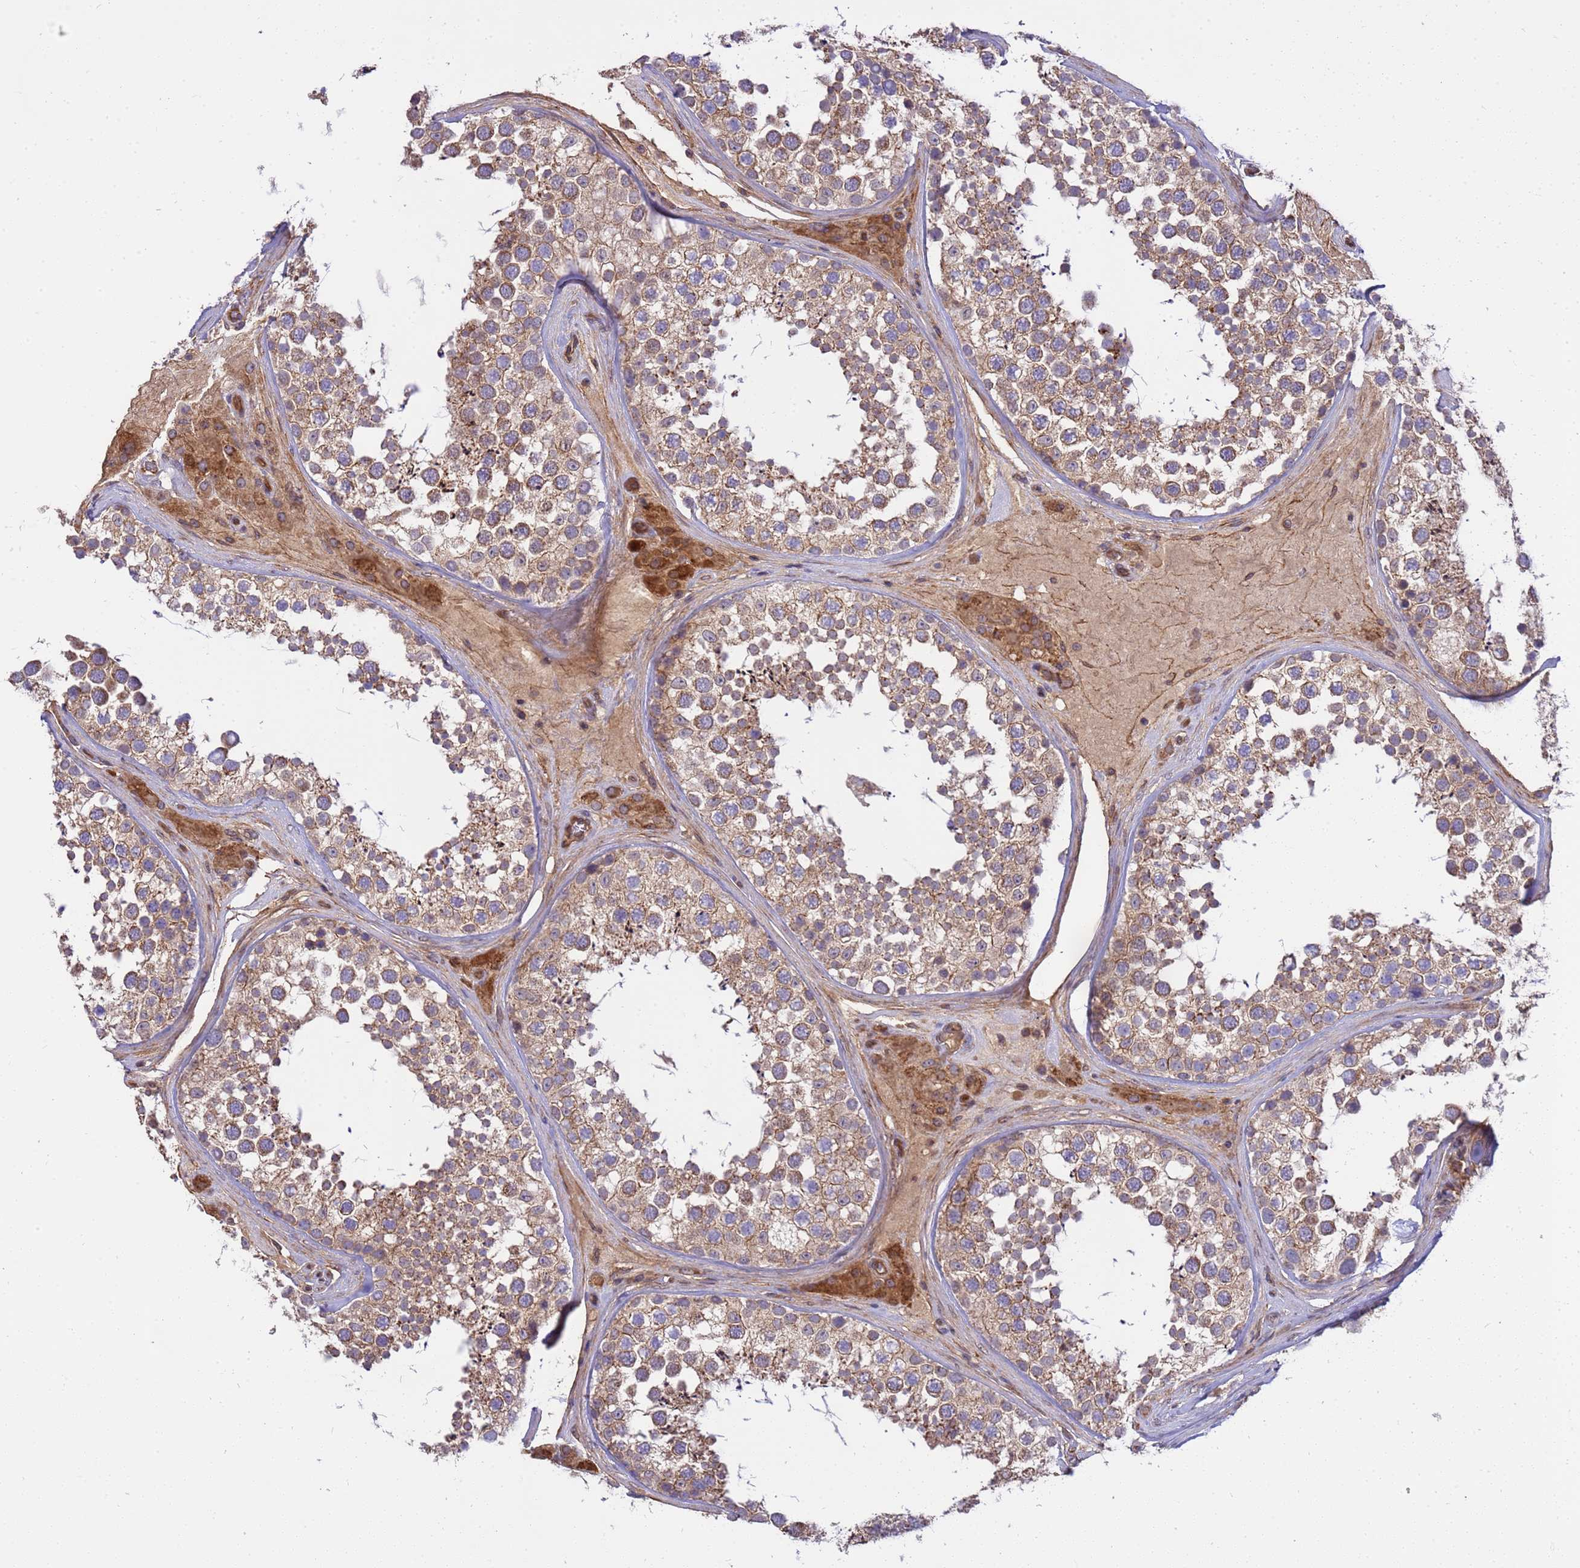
{"staining": {"intensity": "moderate", "quantity": ">75%", "location": "cytoplasmic/membranous"}, "tissue": "testis", "cell_type": "Cells in seminiferous ducts", "image_type": "normal", "snomed": [{"axis": "morphology", "description": "Normal tissue, NOS"}, {"axis": "topography", "description": "Testis"}], "caption": "The micrograph reveals a brown stain indicating the presence of a protein in the cytoplasmic/membranous of cells in seminiferous ducts in testis. (DAB (3,3'-diaminobenzidine) = brown stain, brightfield microscopy at high magnification).", "gene": "SMCO3", "patient": {"sex": "male", "age": 46}}